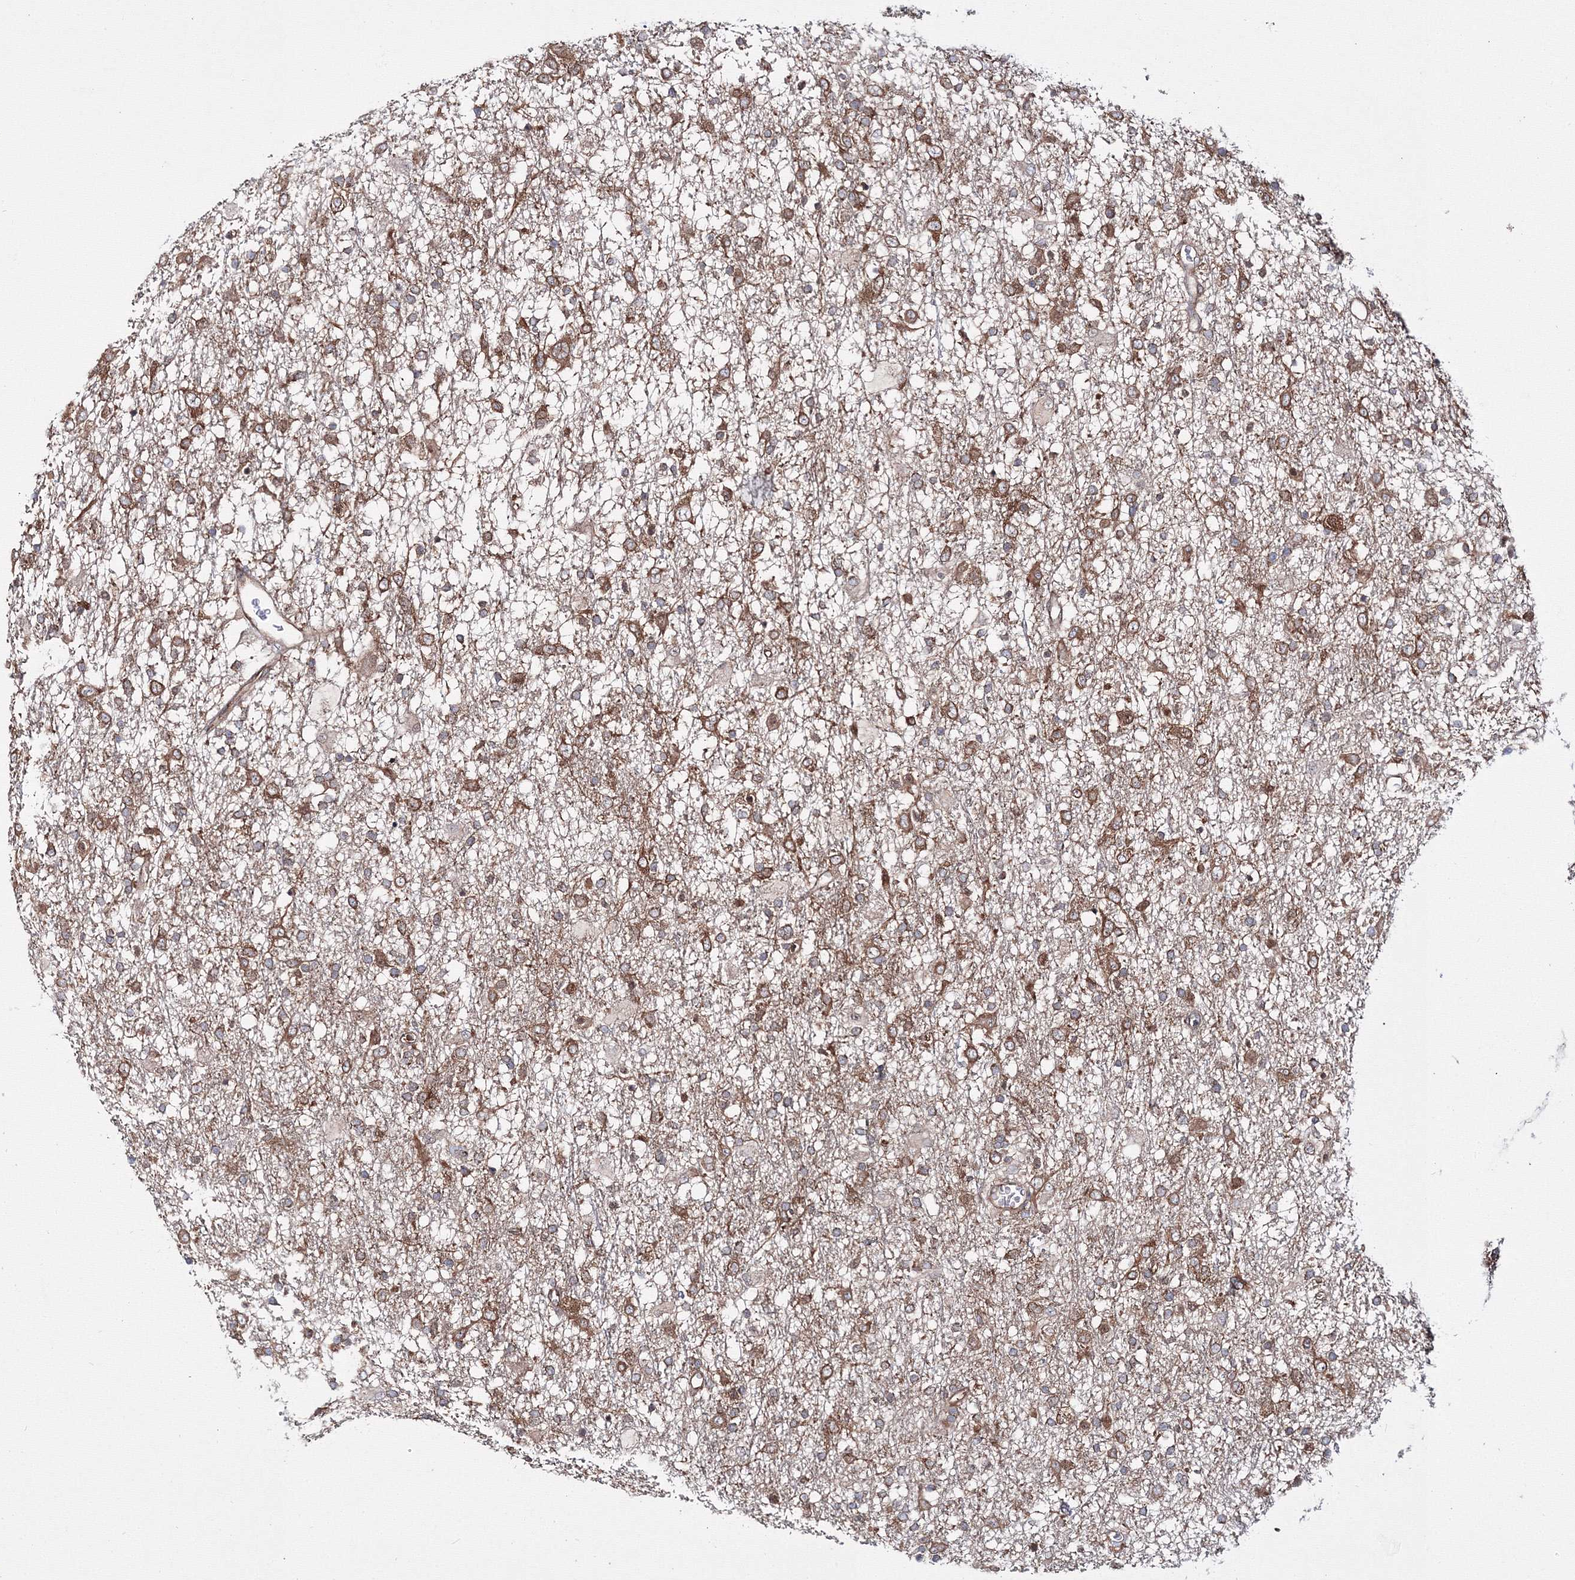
{"staining": {"intensity": "moderate", "quantity": ">75%", "location": "cytoplasmic/membranous"}, "tissue": "glioma", "cell_type": "Tumor cells", "image_type": "cancer", "snomed": [{"axis": "morphology", "description": "Glioma, malignant, Low grade"}, {"axis": "topography", "description": "Brain"}], "caption": "Moderate cytoplasmic/membranous protein staining is present in about >75% of tumor cells in glioma.", "gene": "HARS1", "patient": {"sex": "male", "age": 65}}